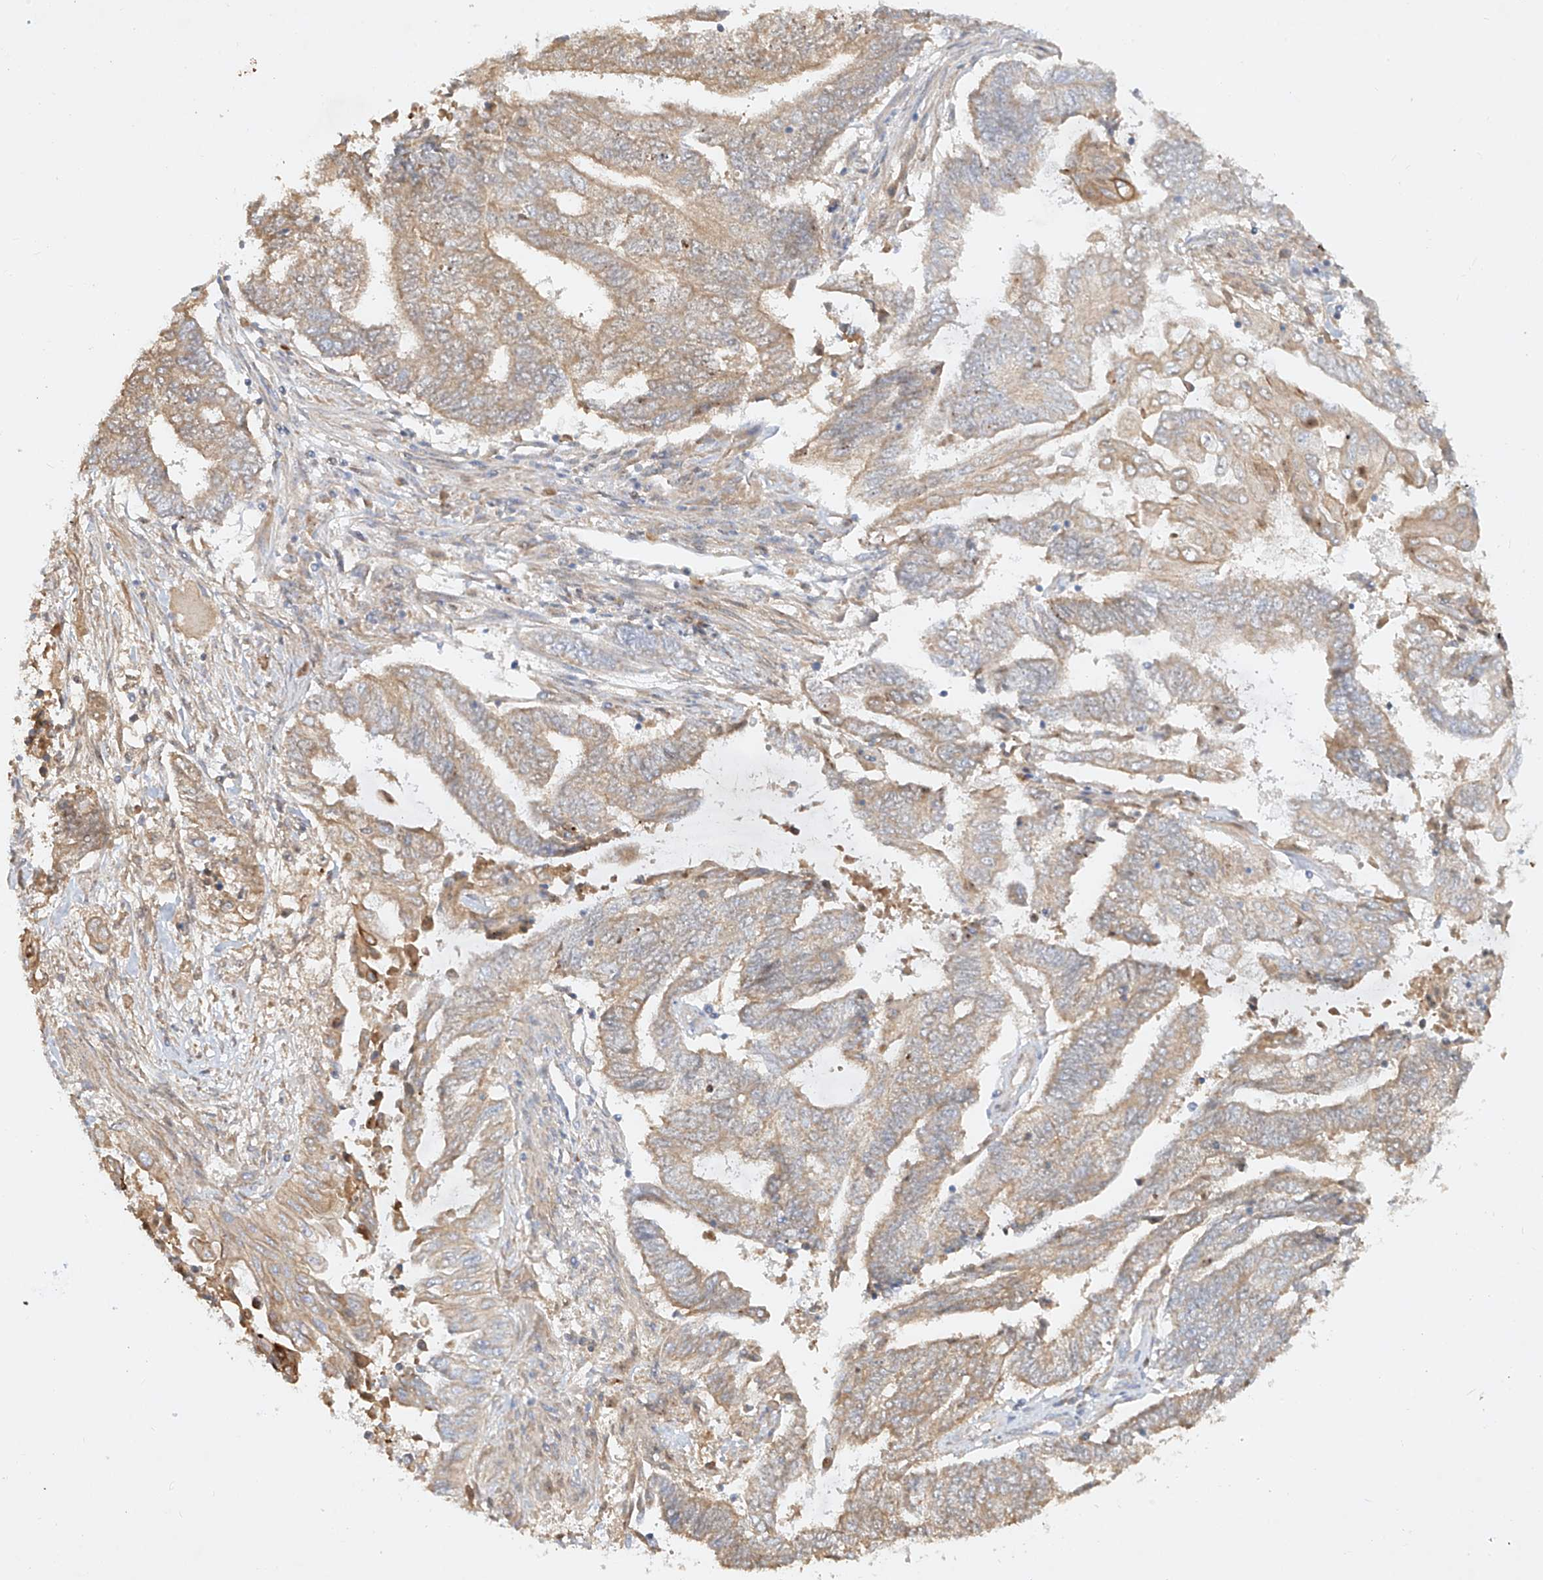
{"staining": {"intensity": "weak", "quantity": "25%-75%", "location": "cytoplasmic/membranous"}, "tissue": "endometrial cancer", "cell_type": "Tumor cells", "image_type": "cancer", "snomed": [{"axis": "morphology", "description": "Adenocarcinoma, NOS"}, {"axis": "topography", "description": "Uterus"}, {"axis": "topography", "description": "Endometrium"}], "caption": "Protein positivity by IHC reveals weak cytoplasmic/membranous expression in about 25%-75% of tumor cells in endometrial cancer. (brown staining indicates protein expression, while blue staining denotes nuclei).", "gene": "KPNA7", "patient": {"sex": "female", "age": 70}}